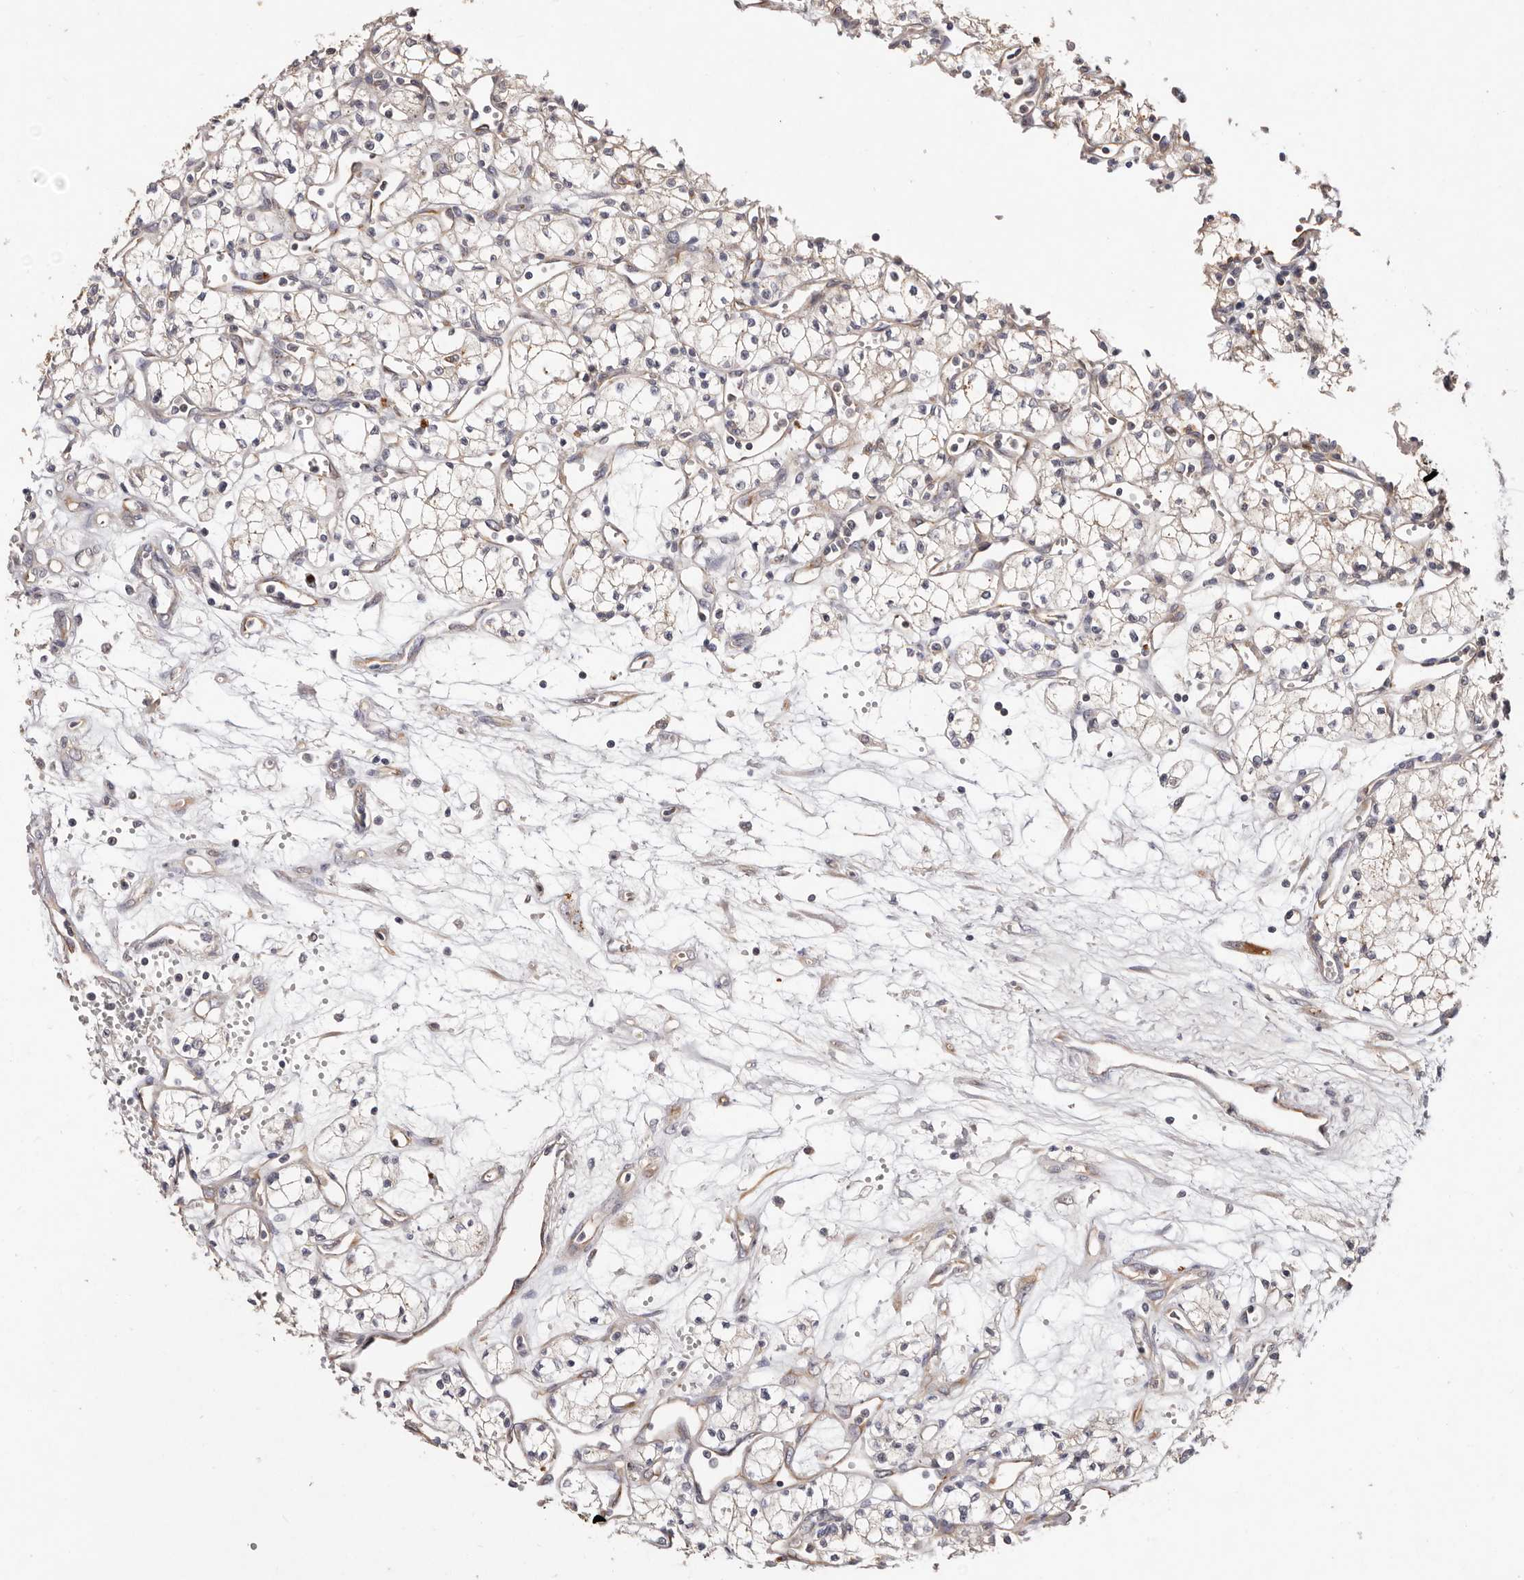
{"staining": {"intensity": "weak", "quantity": "25%-75%", "location": "cytoplasmic/membranous"}, "tissue": "renal cancer", "cell_type": "Tumor cells", "image_type": "cancer", "snomed": [{"axis": "morphology", "description": "Adenocarcinoma, NOS"}, {"axis": "topography", "description": "Kidney"}], "caption": "Immunohistochemistry staining of renal cancer (adenocarcinoma), which demonstrates low levels of weak cytoplasmic/membranous staining in about 25%-75% of tumor cells indicating weak cytoplasmic/membranous protein positivity. The staining was performed using DAB (3,3'-diaminobenzidine) (brown) for protein detection and nuclei were counterstained in hematoxylin (blue).", "gene": "THBS3", "patient": {"sex": "male", "age": 59}}